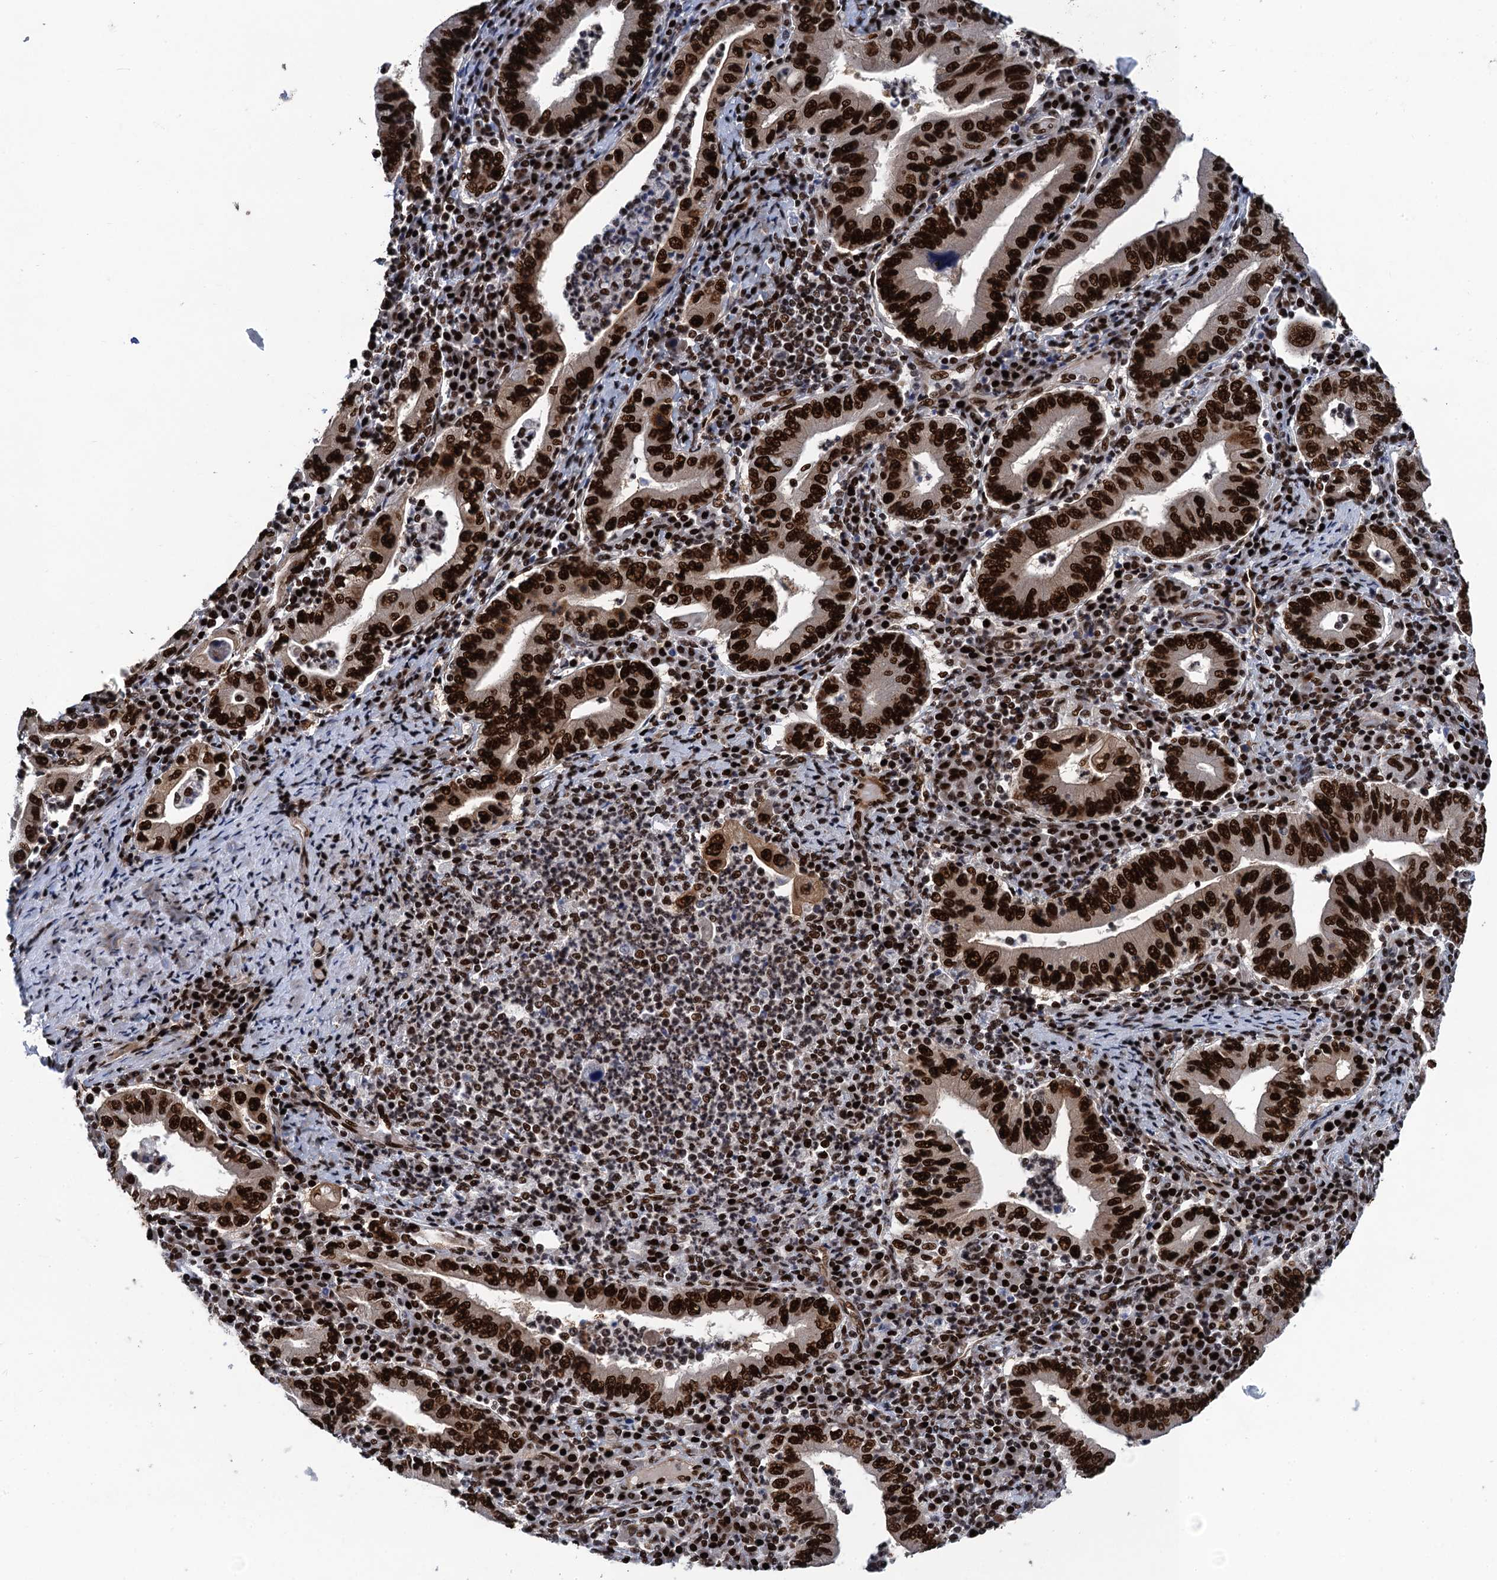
{"staining": {"intensity": "strong", "quantity": ">75%", "location": "nuclear"}, "tissue": "stomach cancer", "cell_type": "Tumor cells", "image_type": "cancer", "snomed": [{"axis": "morphology", "description": "Normal tissue, NOS"}, {"axis": "morphology", "description": "Adenocarcinoma, NOS"}, {"axis": "topography", "description": "Esophagus"}, {"axis": "topography", "description": "Stomach, upper"}, {"axis": "topography", "description": "Peripheral nerve tissue"}], "caption": "Human stomach adenocarcinoma stained with a brown dye exhibits strong nuclear positive staining in about >75% of tumor cells.", "gene": "PPP4R1", "patient": {"sex": "male", "age": 62}}